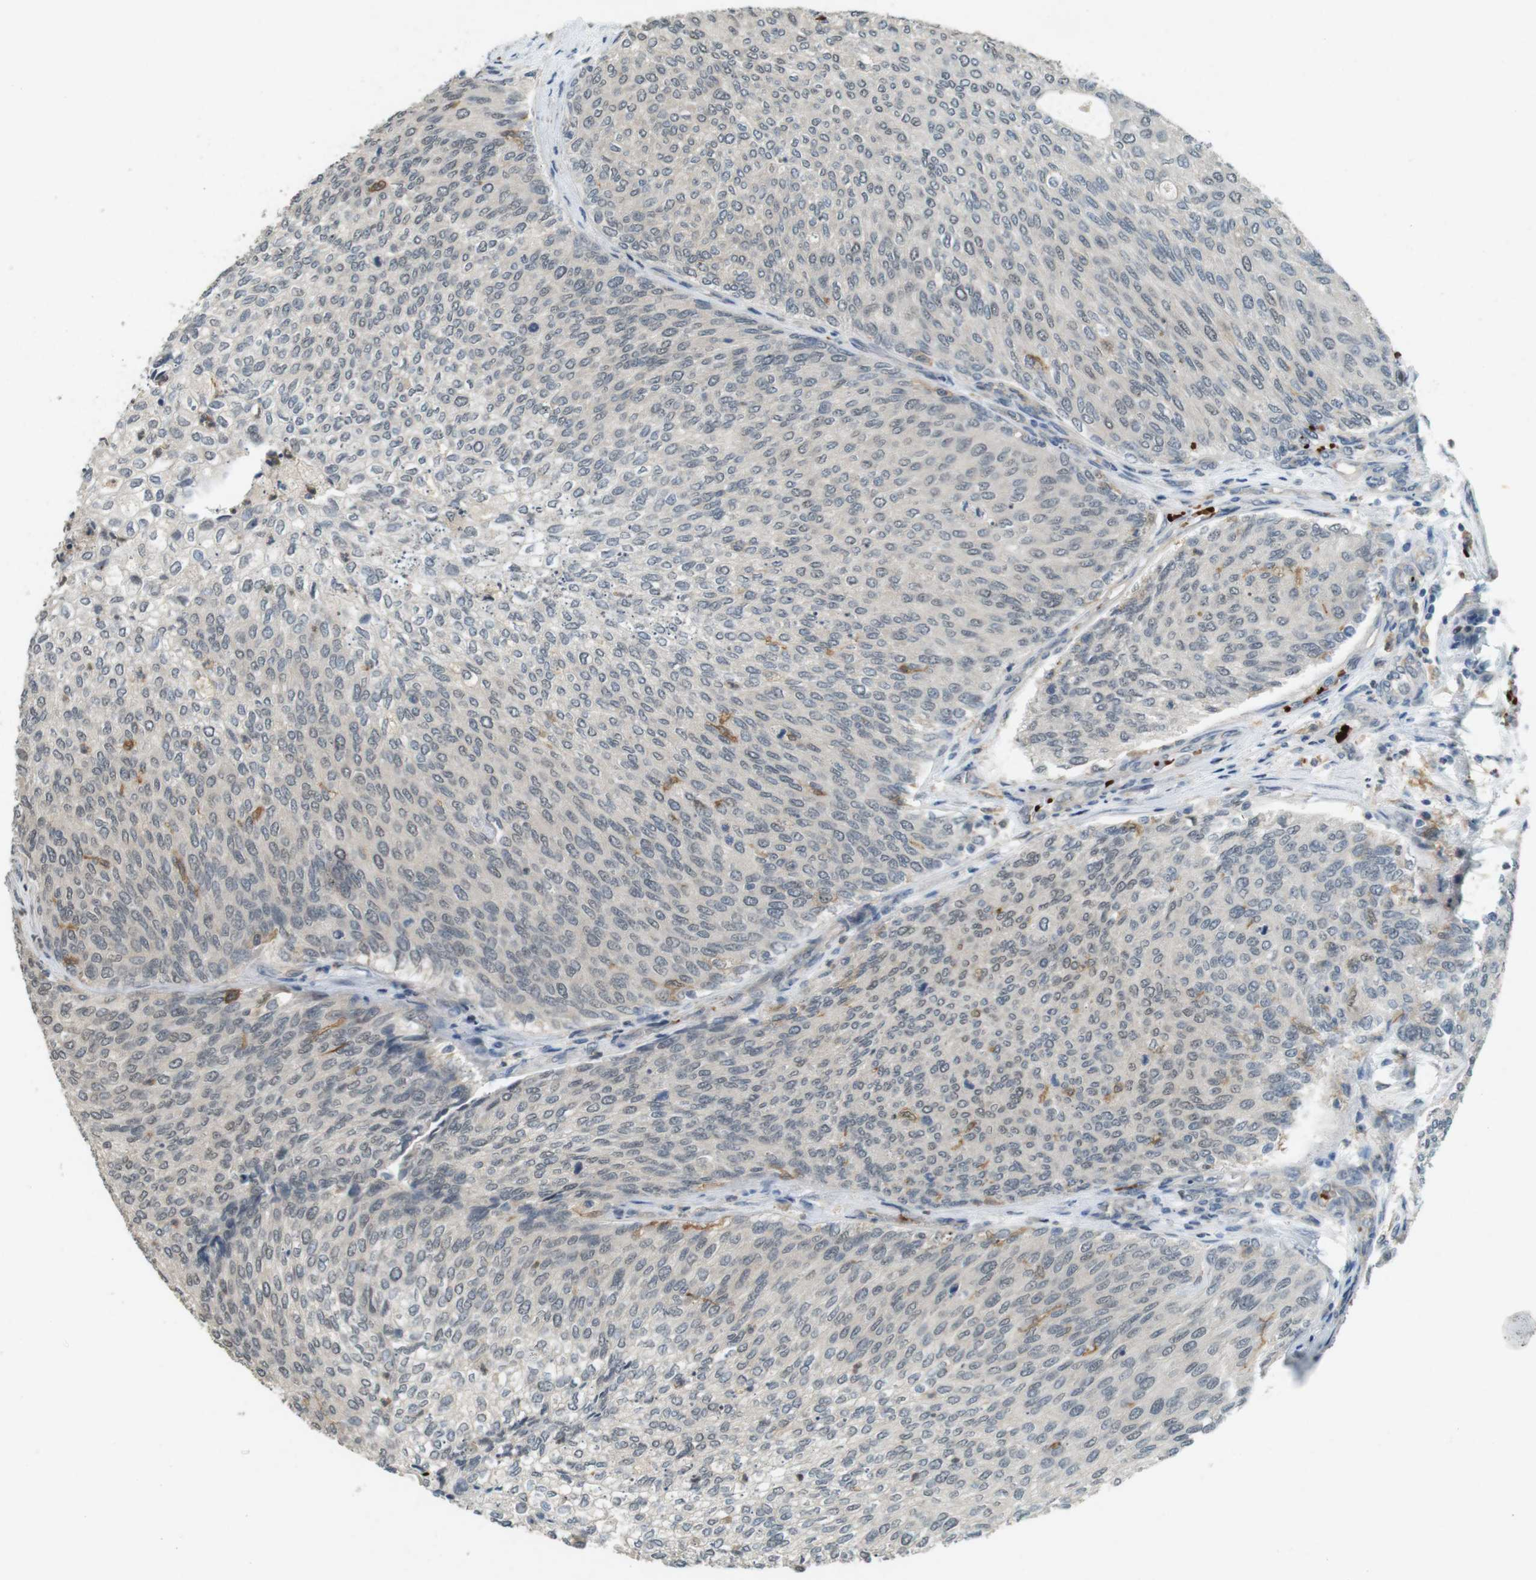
{"staining": {"intensity": "negative", "quantity": "none", "location": "none"}, "tissue": "urothelial cancer", "cell_type": "Tumor cells", "image_type": "cancer", "snomed": [{"axis": "morphology", "description": "Urothelial carcinoma, Low grade"}, {"axis": "topography", "description": "Urinary bladder"}], "caption": "Immunohistochemistry (IHC) of urothelial cancer shows no staining in tumor cells.", "gene": "CDK14", "patient": {"sex": "female", "age": 79}}